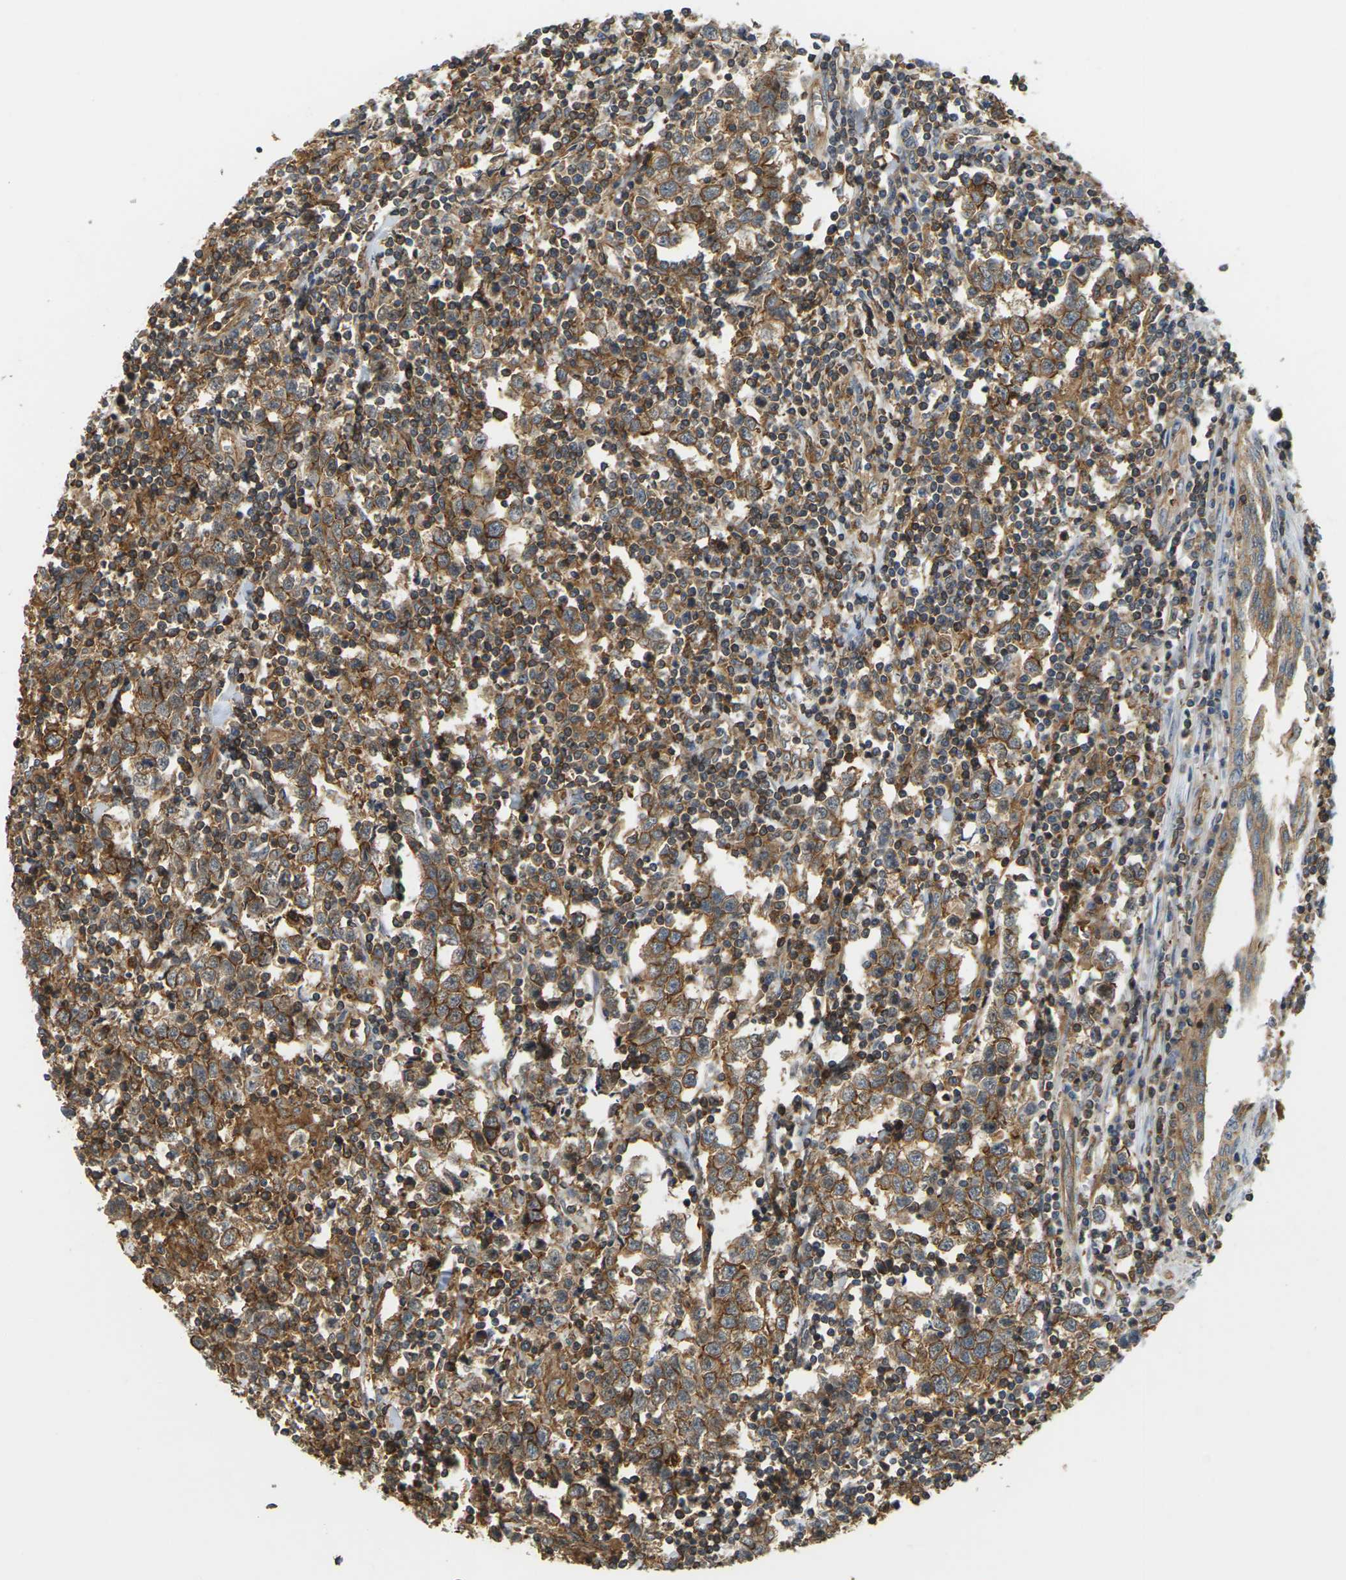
{"staining": {"intensity": "moderate", "quantity": "25%-75%", "location": "cytoplasmic/membranous"}, "tissue": "testis cancer", "cell_type": "Tumor cells", "image_type": "cancer", "snomed": [{"axis": "morphology", "description": "Seminoma, NOS"}, {"axis": "morphology", "description": "Carcinoma, Embryonal, NOS"}, {"axis": "topography", "description": "Testis"}], "caption": "Human embryonal carcinoma (testis) stained for a protein (brown) displays moderate cytoplasmic/membranous positive expression in about 25%-75% of tumor cells.", "gene": "IQGAP1", "patient": {"sex": "male", "age": 36}}